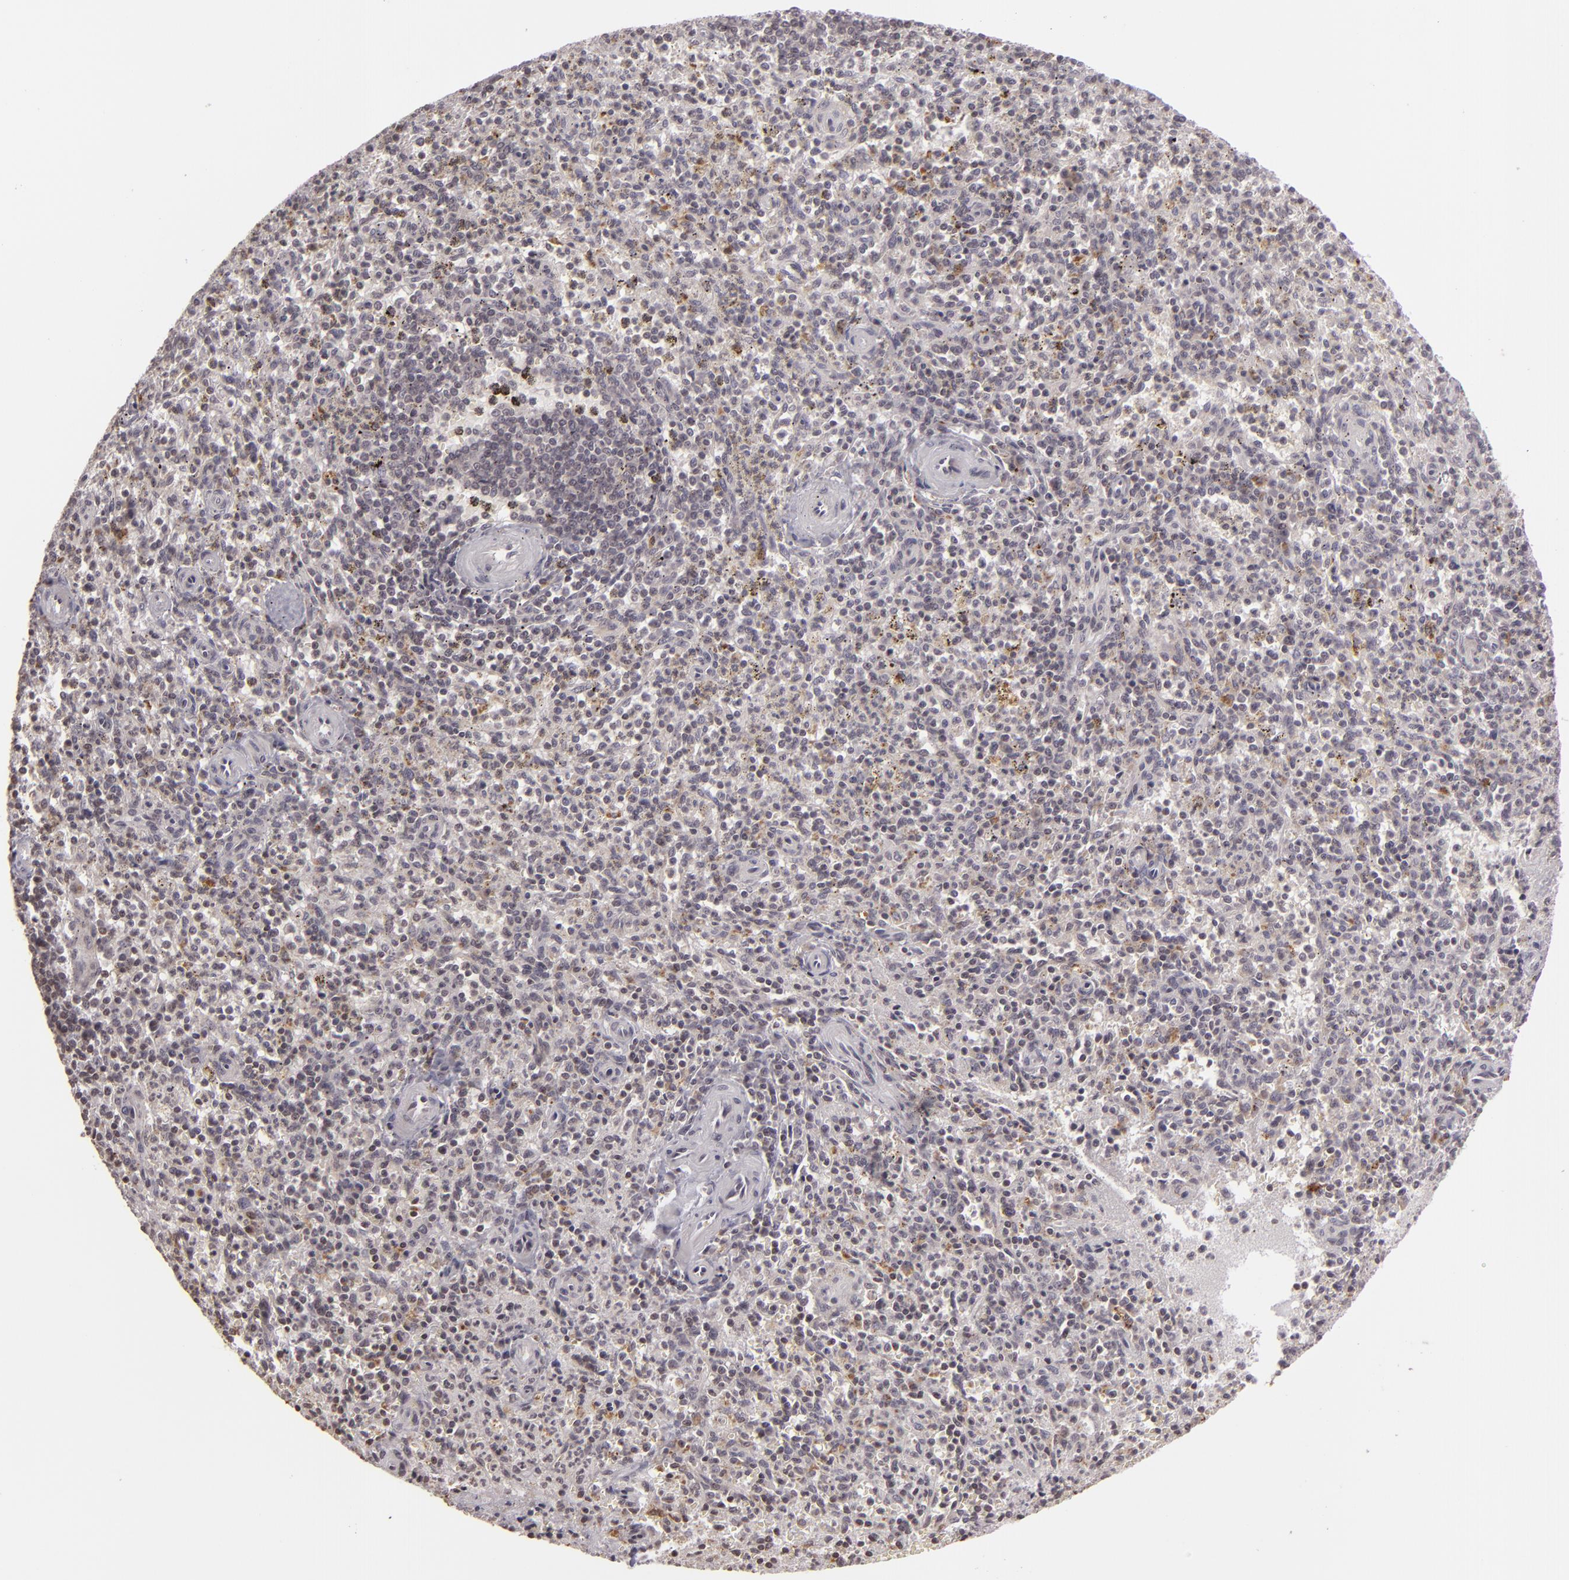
{"staining": {"intensity": "negative", "quantity": "none", "location": "none"}, "tissue": "spleen", "cell_type": "Cells in red pulp", "image_type": "normal", "snomed": [{"axis": "morphology", "description": "Normal tissue, NOS"}, {"axis": "topography", "description": "Spleen"}], "caption": "The photomicrograph exhibits no significant positivity in cells in red pulp of spleen.", "gene": "AKAP6", "patient": {"sex": "male", "age": 72}}